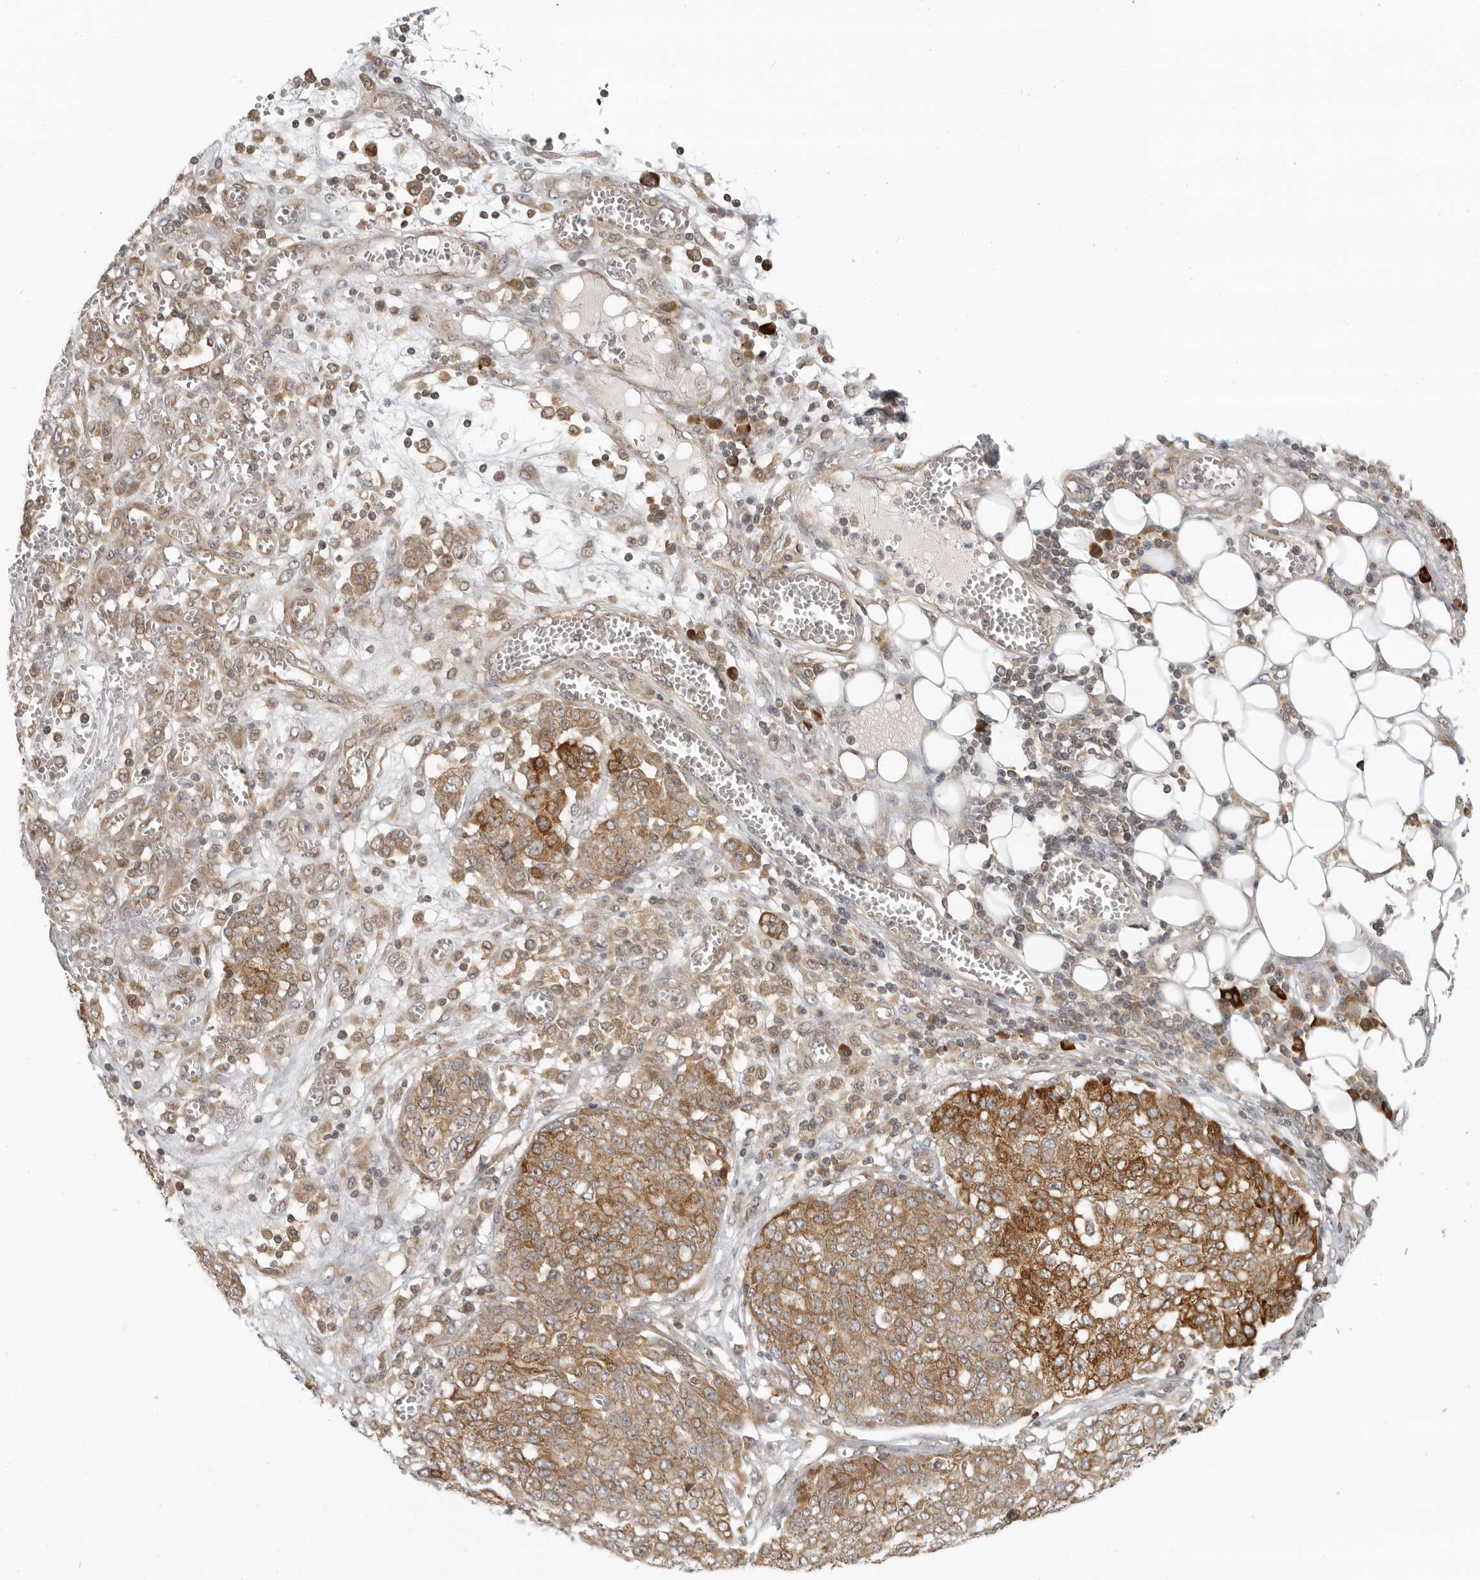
{"staining": {"intensity": "strong", "quantity": "25%-75%", "location": "cytoplasmic/membranous"}, "tissue": "ovarian cancer", "cell_type": "Tumor cells", "image_type": "cancer", "snomed": [{"axis": "morphology", "description": "Cystadenocarcinoma, serous, NOS"}, {"axis": "topography", "description": "Soft tissue"}, {"axis": "topography", "description": "Ovary"}], "caption": "Human ovarian cancer stained with a brown dye demonstrates strong cytoplasmic/membranous positive expression in about 25%-75% of tumor cells.", "gene": "PRRC2A", "patient": {"sex": "female", "age": 57}}